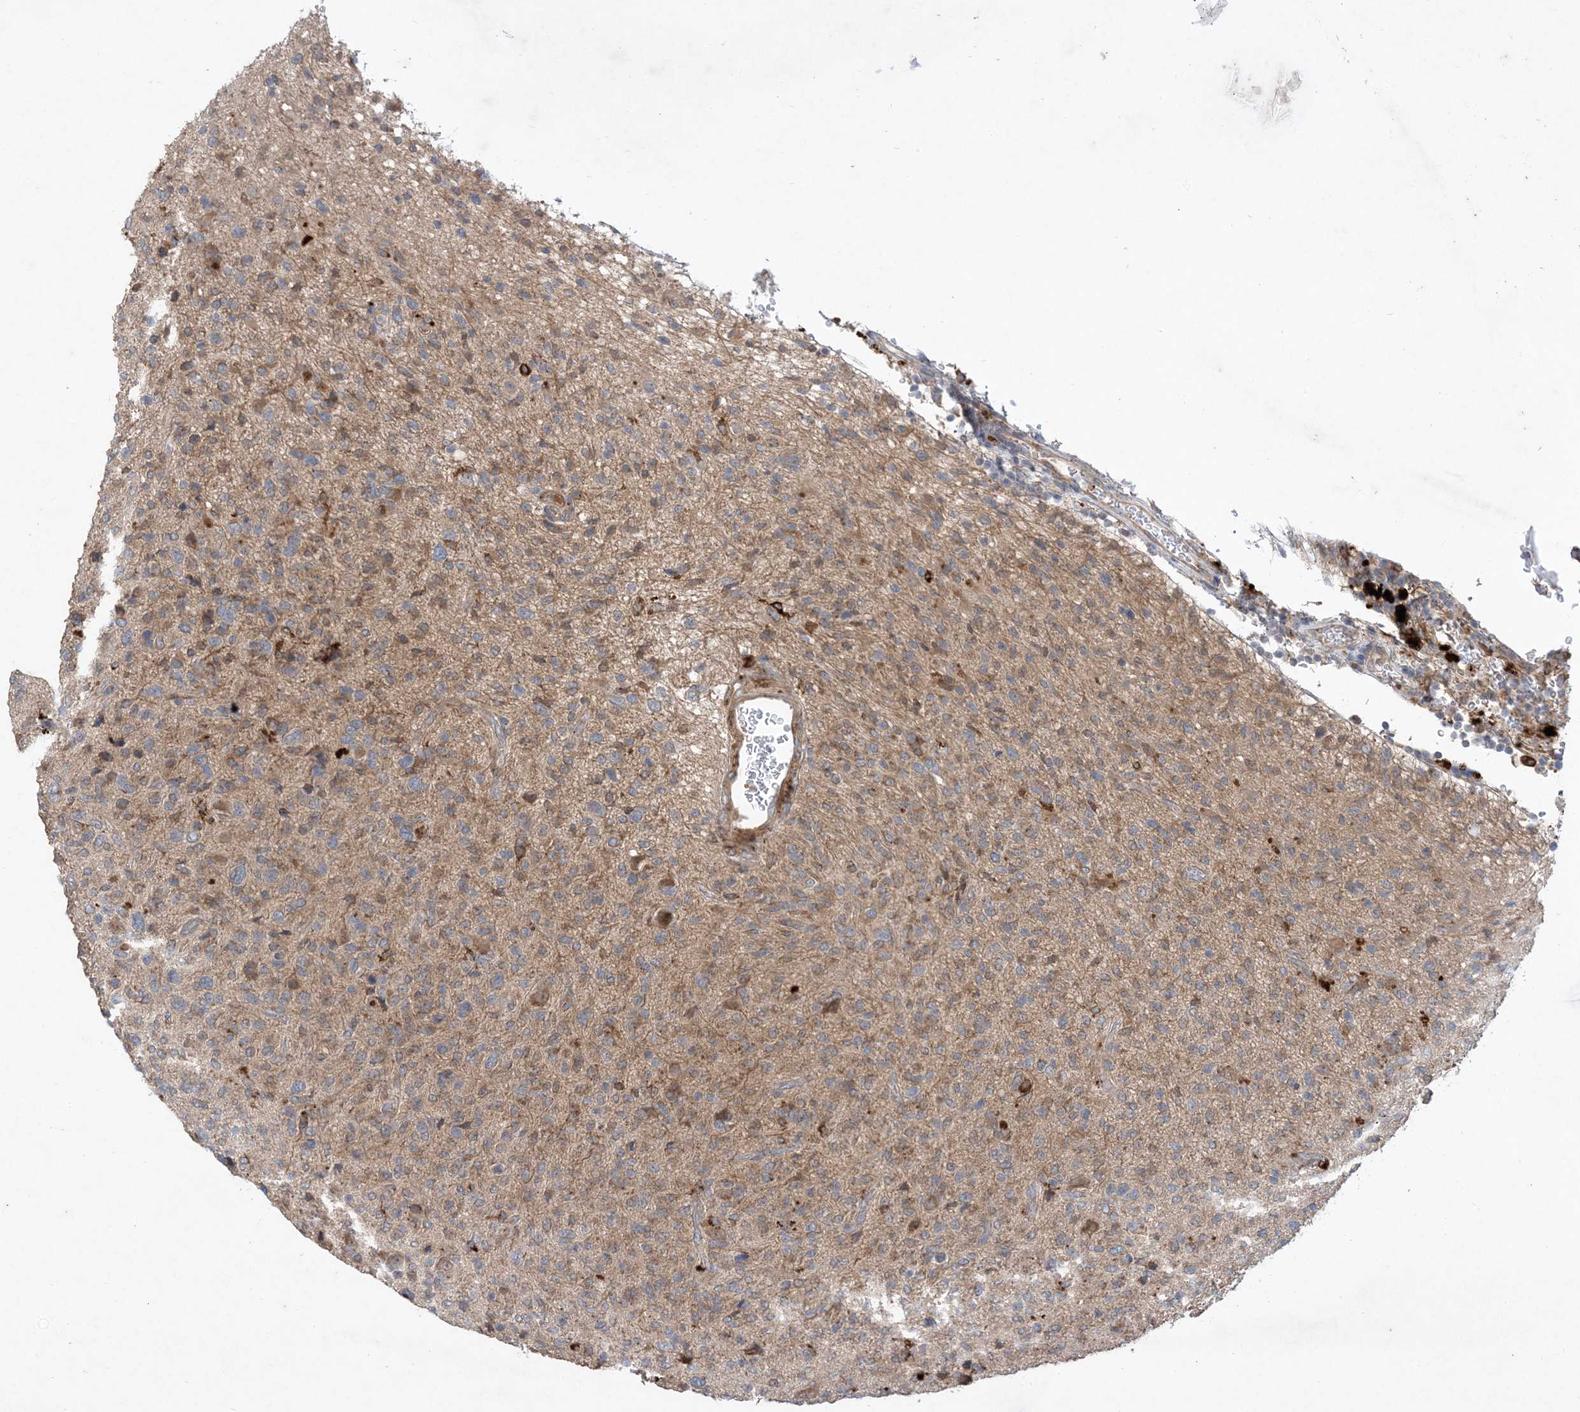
{"staining": {"intensity": "weak", "quantity": "25%-75%", "location": "cytoplasmic/membranous"}, "tissue": "glioma", "cell_type": "Tumor cells", "image_type": "cancer", "snomed": [{"axis": "morphology", "description": "Glioma, malignant, High grade"}, {"axis": "topography", "description": "Brain"}], "caption": "Brown immunohistochemical staining in glioma shows weak cytoplasmic/membranous positivity in approximately 25%-75% of tumor cells.", "gene": "MASP2", "patient": {"sex": "female", "age": 57}}